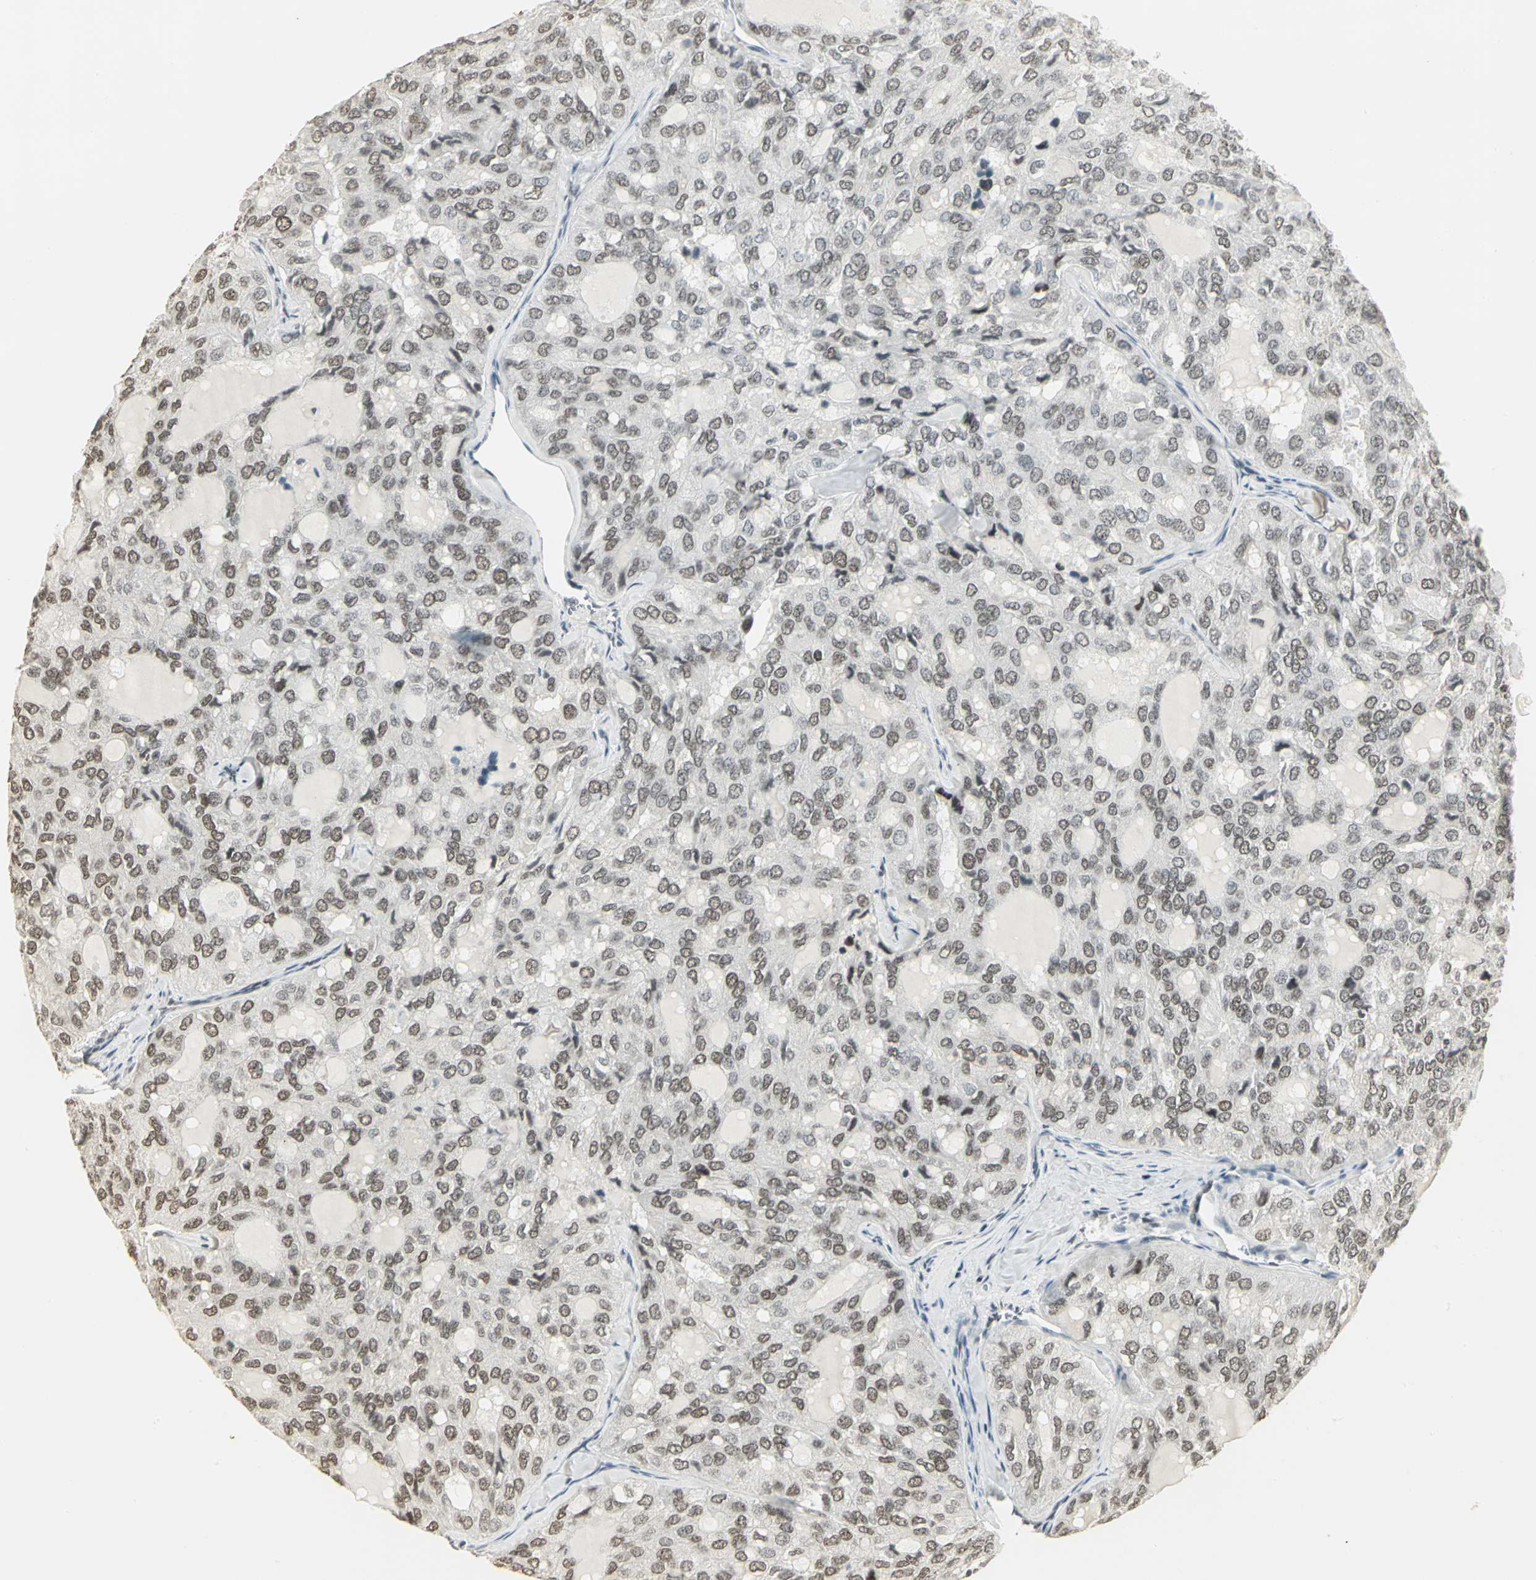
{"staining": {"intensity": "moderate", "quantity": ">75%", "location": "nuclear"}, "tissue": "thyroid cancer", "cell_type": "Tumor cells", "image_type": "cancer", "snomed": [{"axis": "morphology", "description": "Follicular adenoma carcinoma, NOS"}, {"axis": "topography", "description": "Thyroid gland"}], "caption": "Moderate nuclear expression is identified in approximately >75% of tumor cells in thyroid follicular adenoma carcinoma.", "gene": "CBX3", "patient": {"sex": "male", "age": 75}}